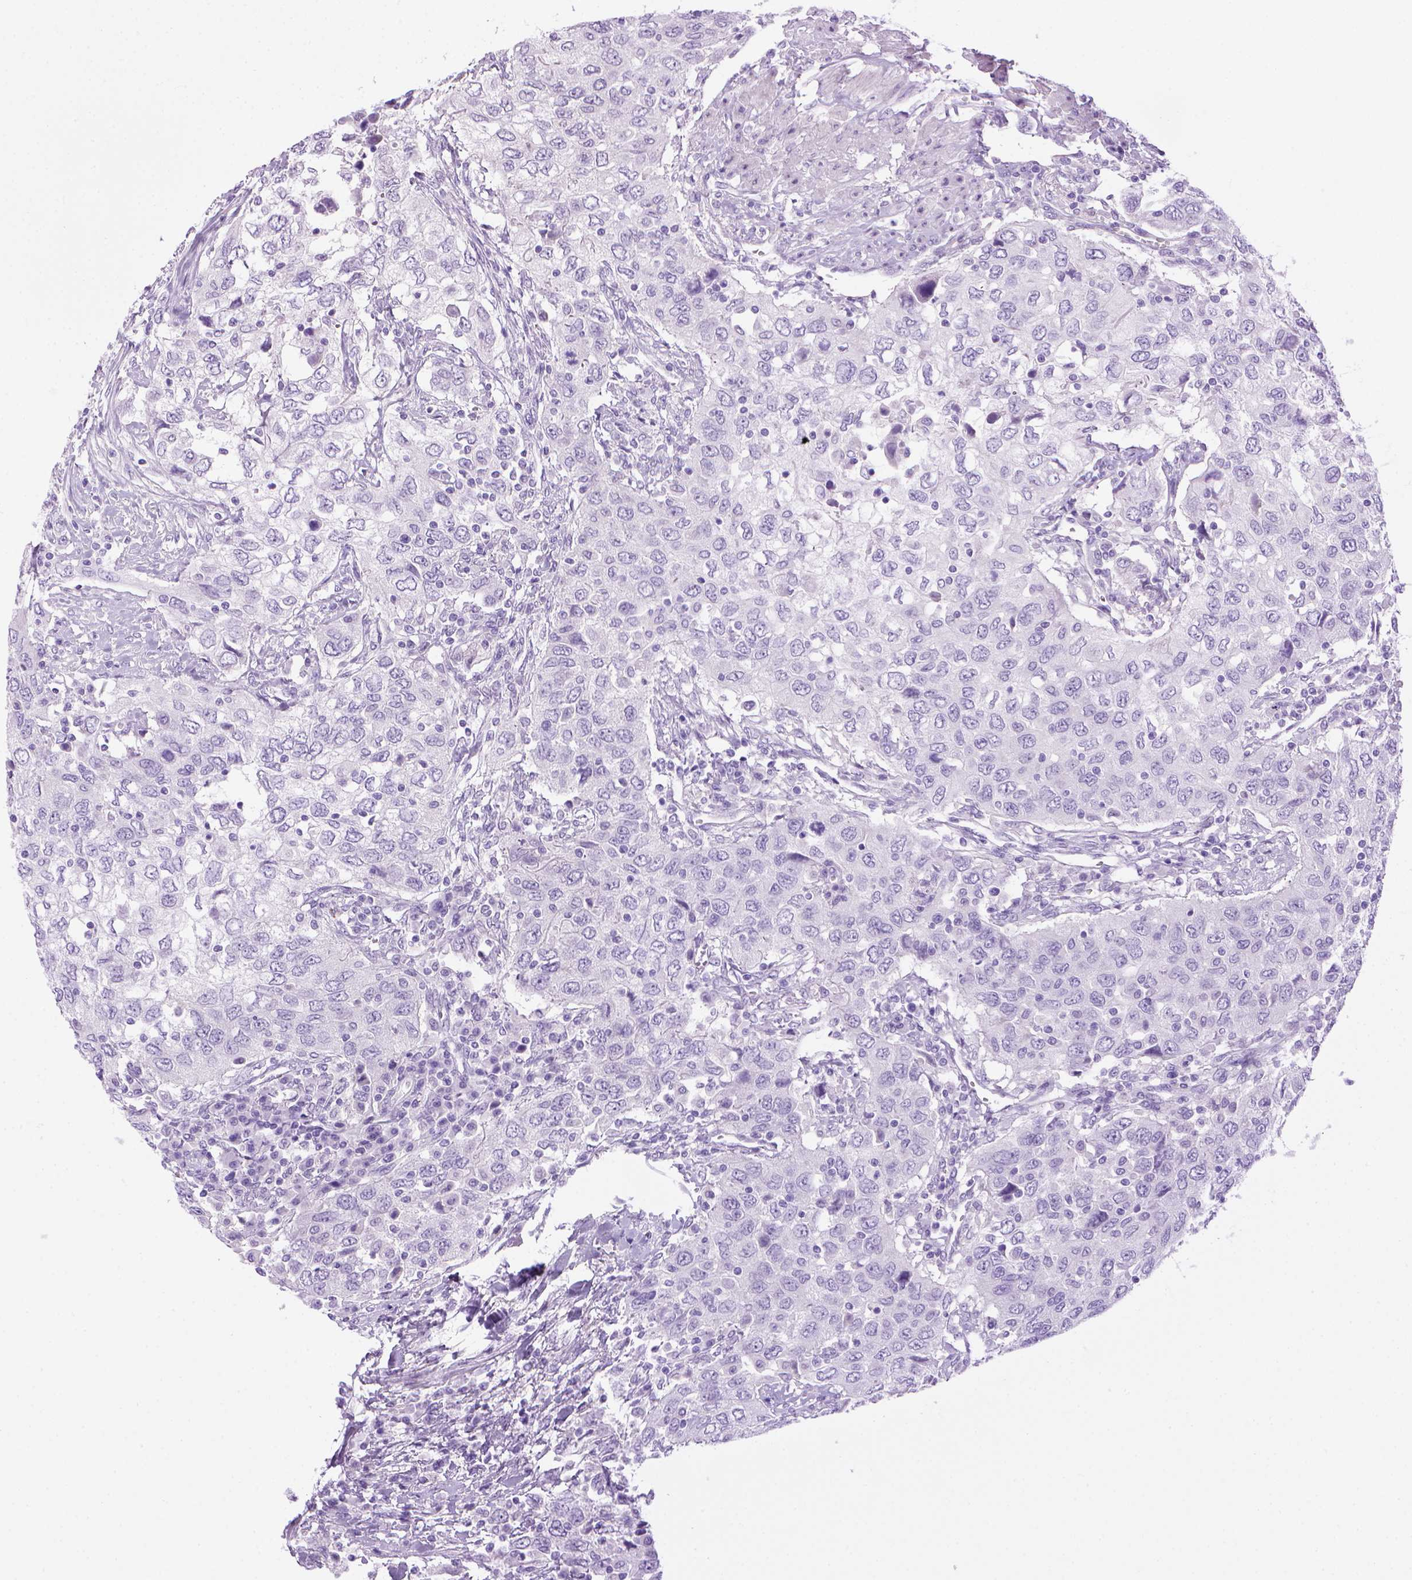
{"staining": {"intensity": "negative", "quantity": "none", "location": "none"}, "tissue": "urothelial cancer", "cell_type": "Tumor cells", "image_type": "cancer", "snomed": [{"axis": "morphology", "description": "Urothelial carcinoma, High grade"}, {"axis": "topography", "description": "Urinary bladder"}], "caption": "An image of human high-grade urothelial carcinoma is negative for staining in tumor cells.", "gene": "SGCG", "patient": {"sex": "male", "age": 76}}